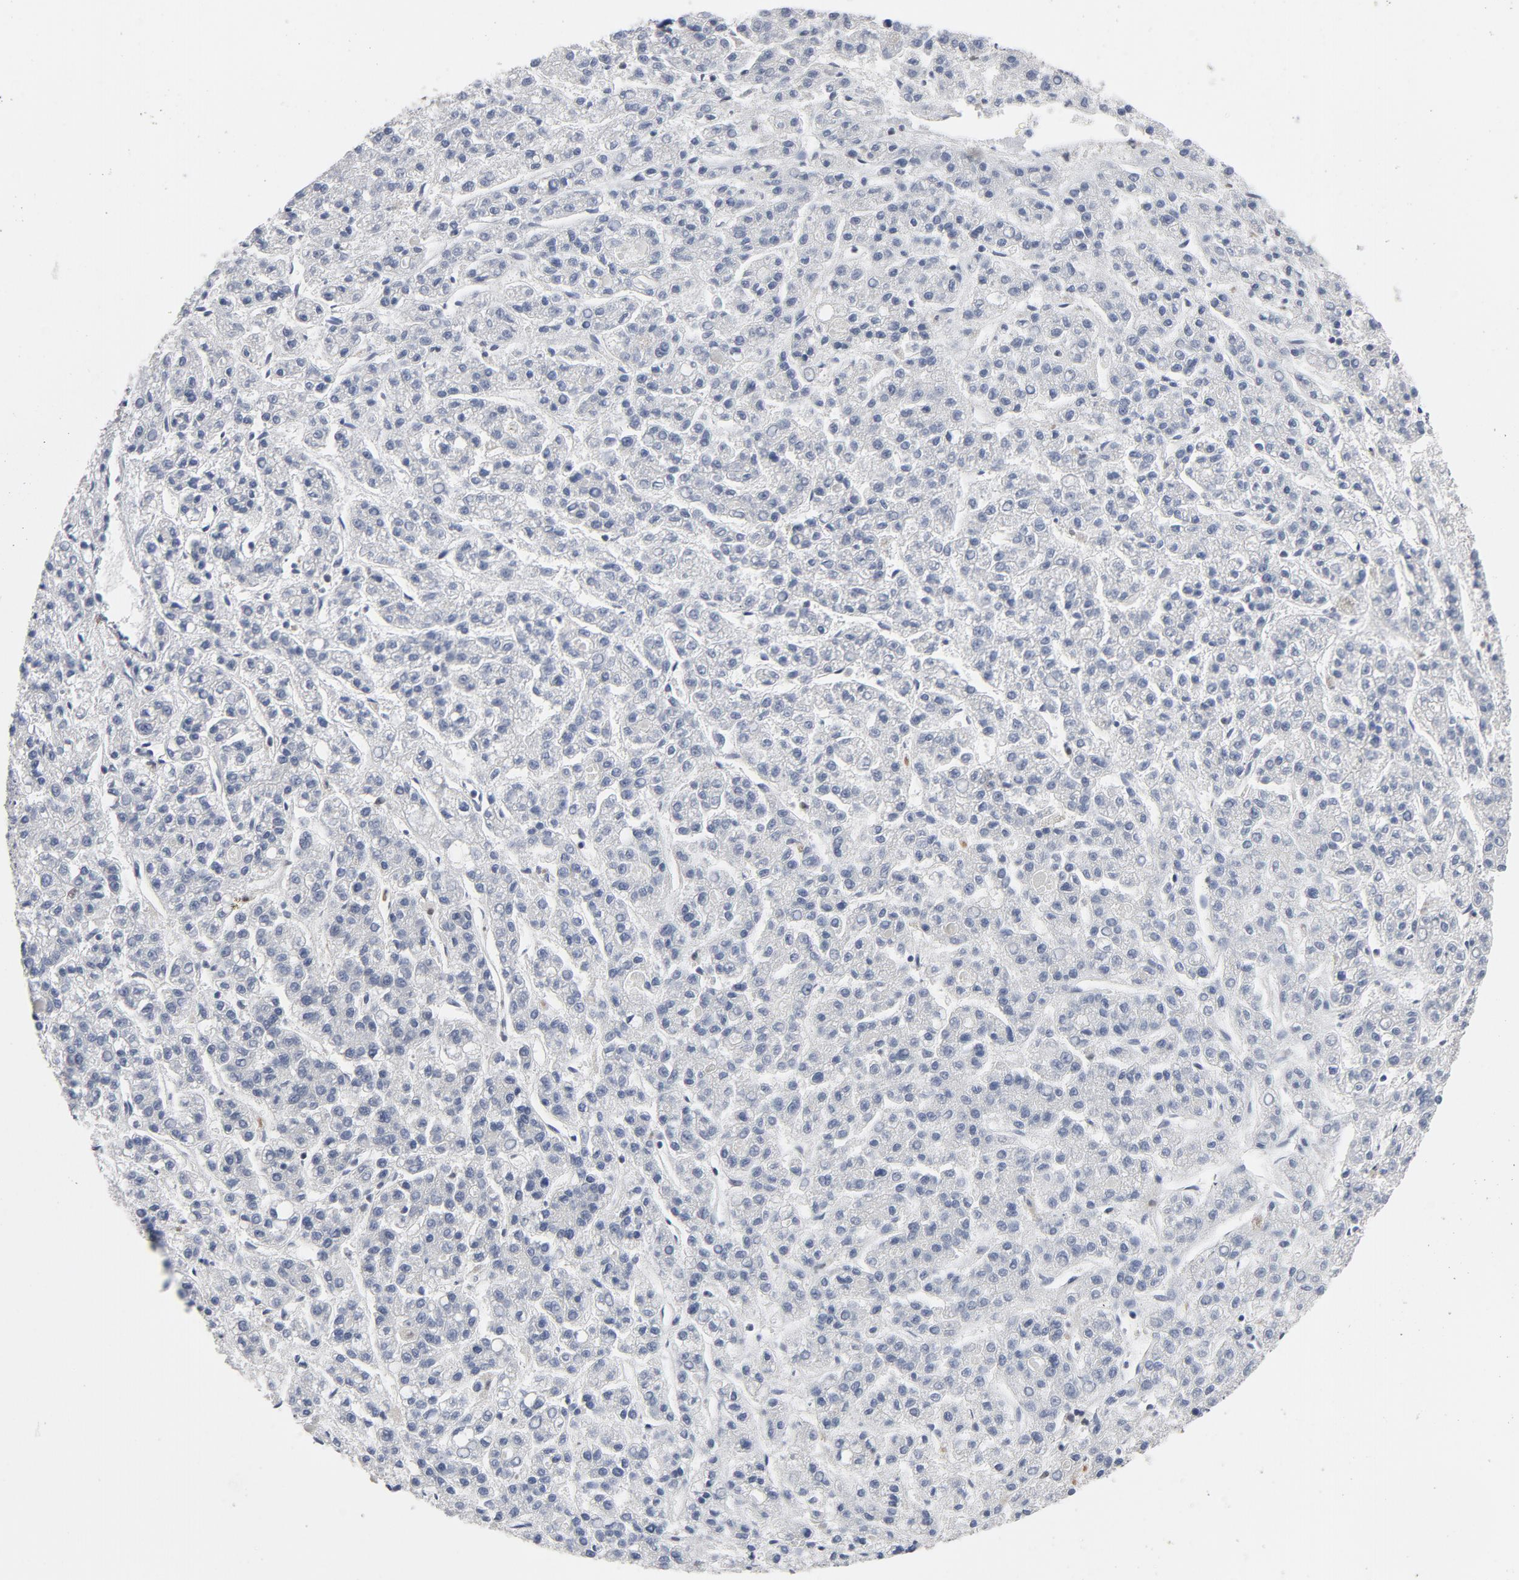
{"staining": {"intensity": "negative", "quantity": "none", "location": "none"}, "tissue": "liver cancer", "cell_type": "Tumor cells", "image_type": "cancer", "snomed": [{"axis": "morphology", "description": "Carcinoma, Hepatocellular, NOS"}, {"axis": "topography", "description": "Liver"}], "caption": "IHC micrograph of liver cancer (hepatocellular carcinoma) stained for a protein (brown), which displays no positivity in tumor cells.", "gene": "NFKB1", "patient": {"sex": "male", "age": 70}}